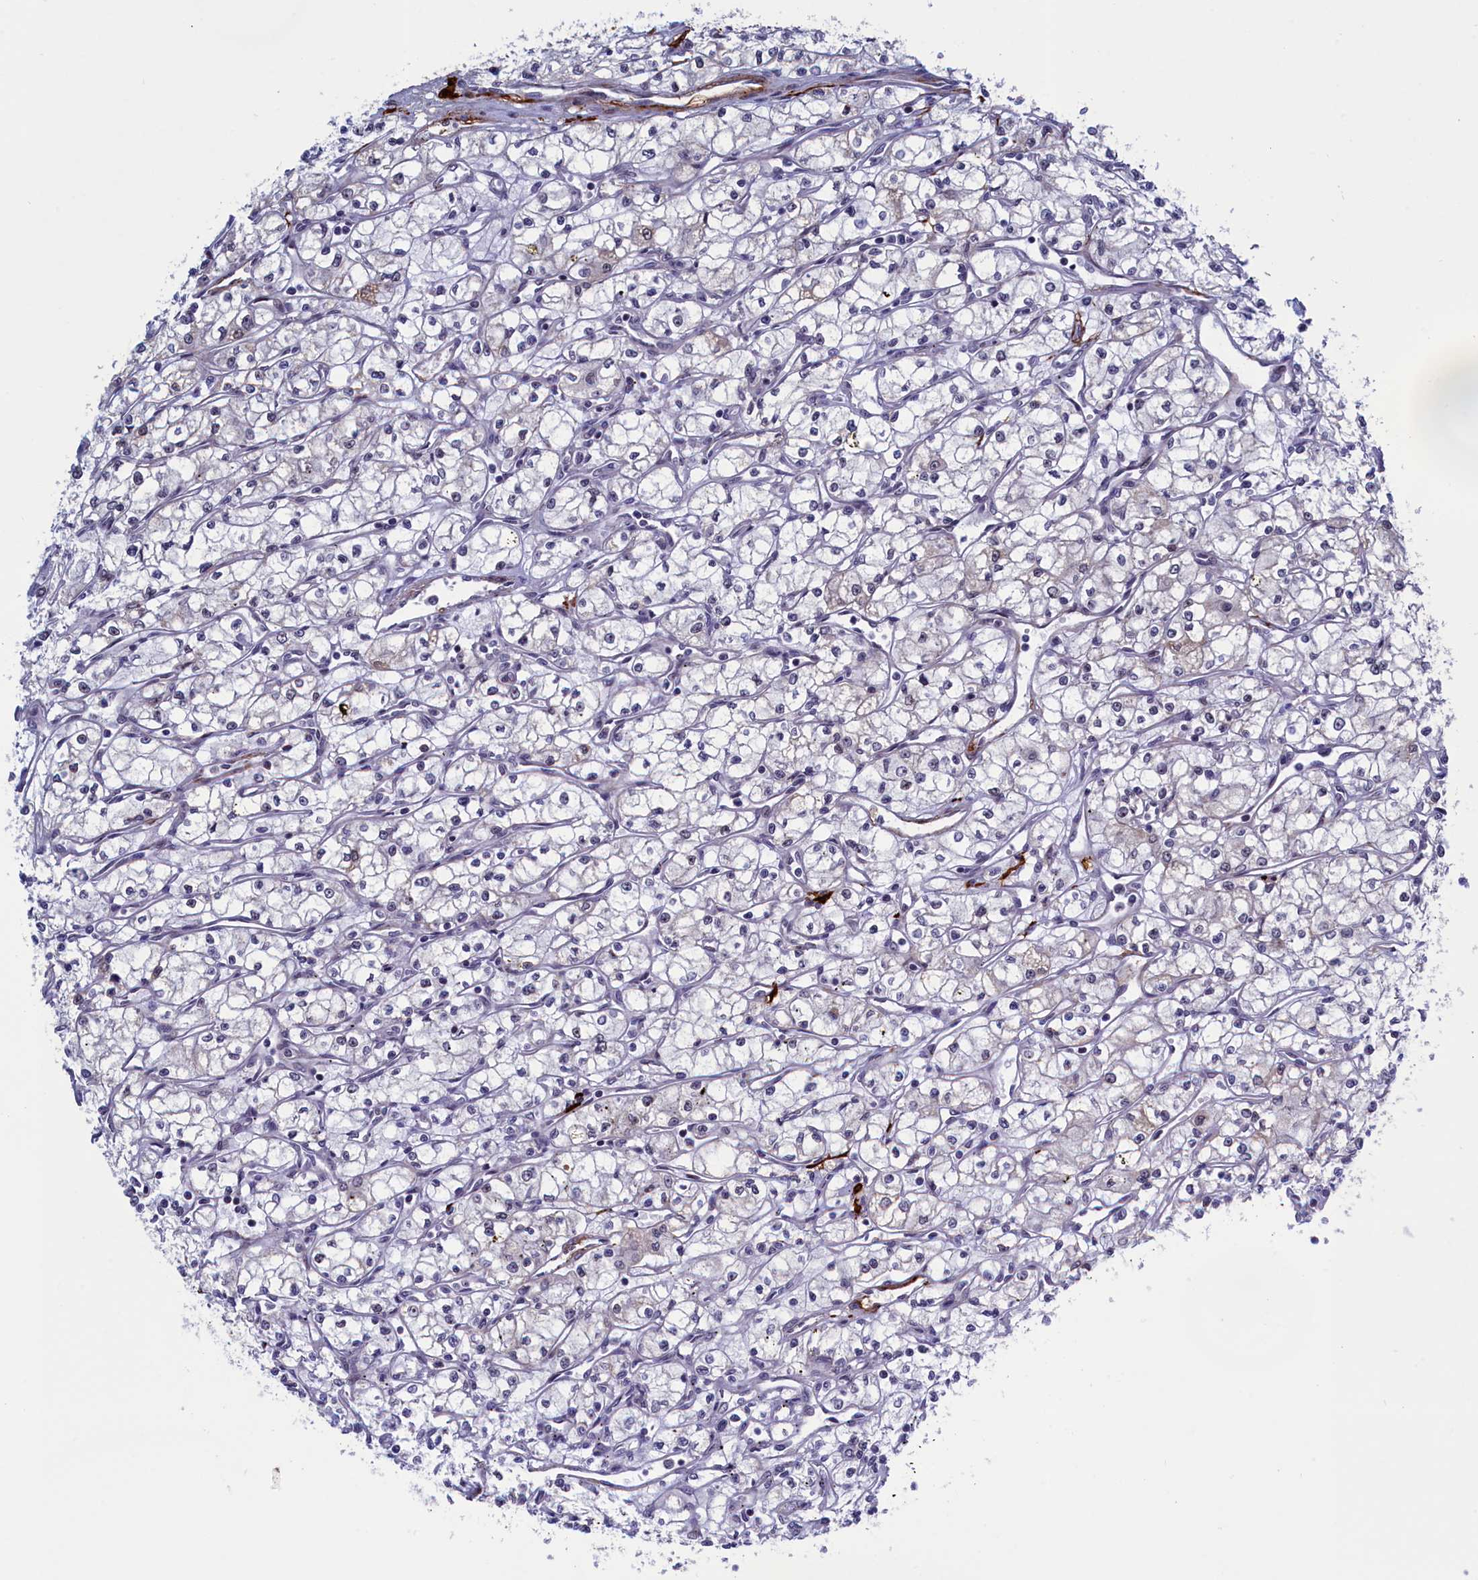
{"staining": {"intensity": "negative", "quantity": "none", "location": "none"}, "tissue": "renal cancer", "cell_type": "Tumor cells", "image_type": "cancer", "snomed": [{"axis": "morphology", "description": "Adenocarcinoma, NOS"}, {"axis": "topography", "description": "Kidney"}], "caption": "Immunohistochemistry (IHC) of human renal adenocarcinoma demonstrates no staining in tumor cells. The staining was performed using DAB (3,3'-diaminobenzidine) to visualize the protein expression in brown, while the nuclei were stained in blue with hematoxylin (Magnification: 20x).", "gene": "PPAN", "patient": {"sex": "male", "age": 59}}